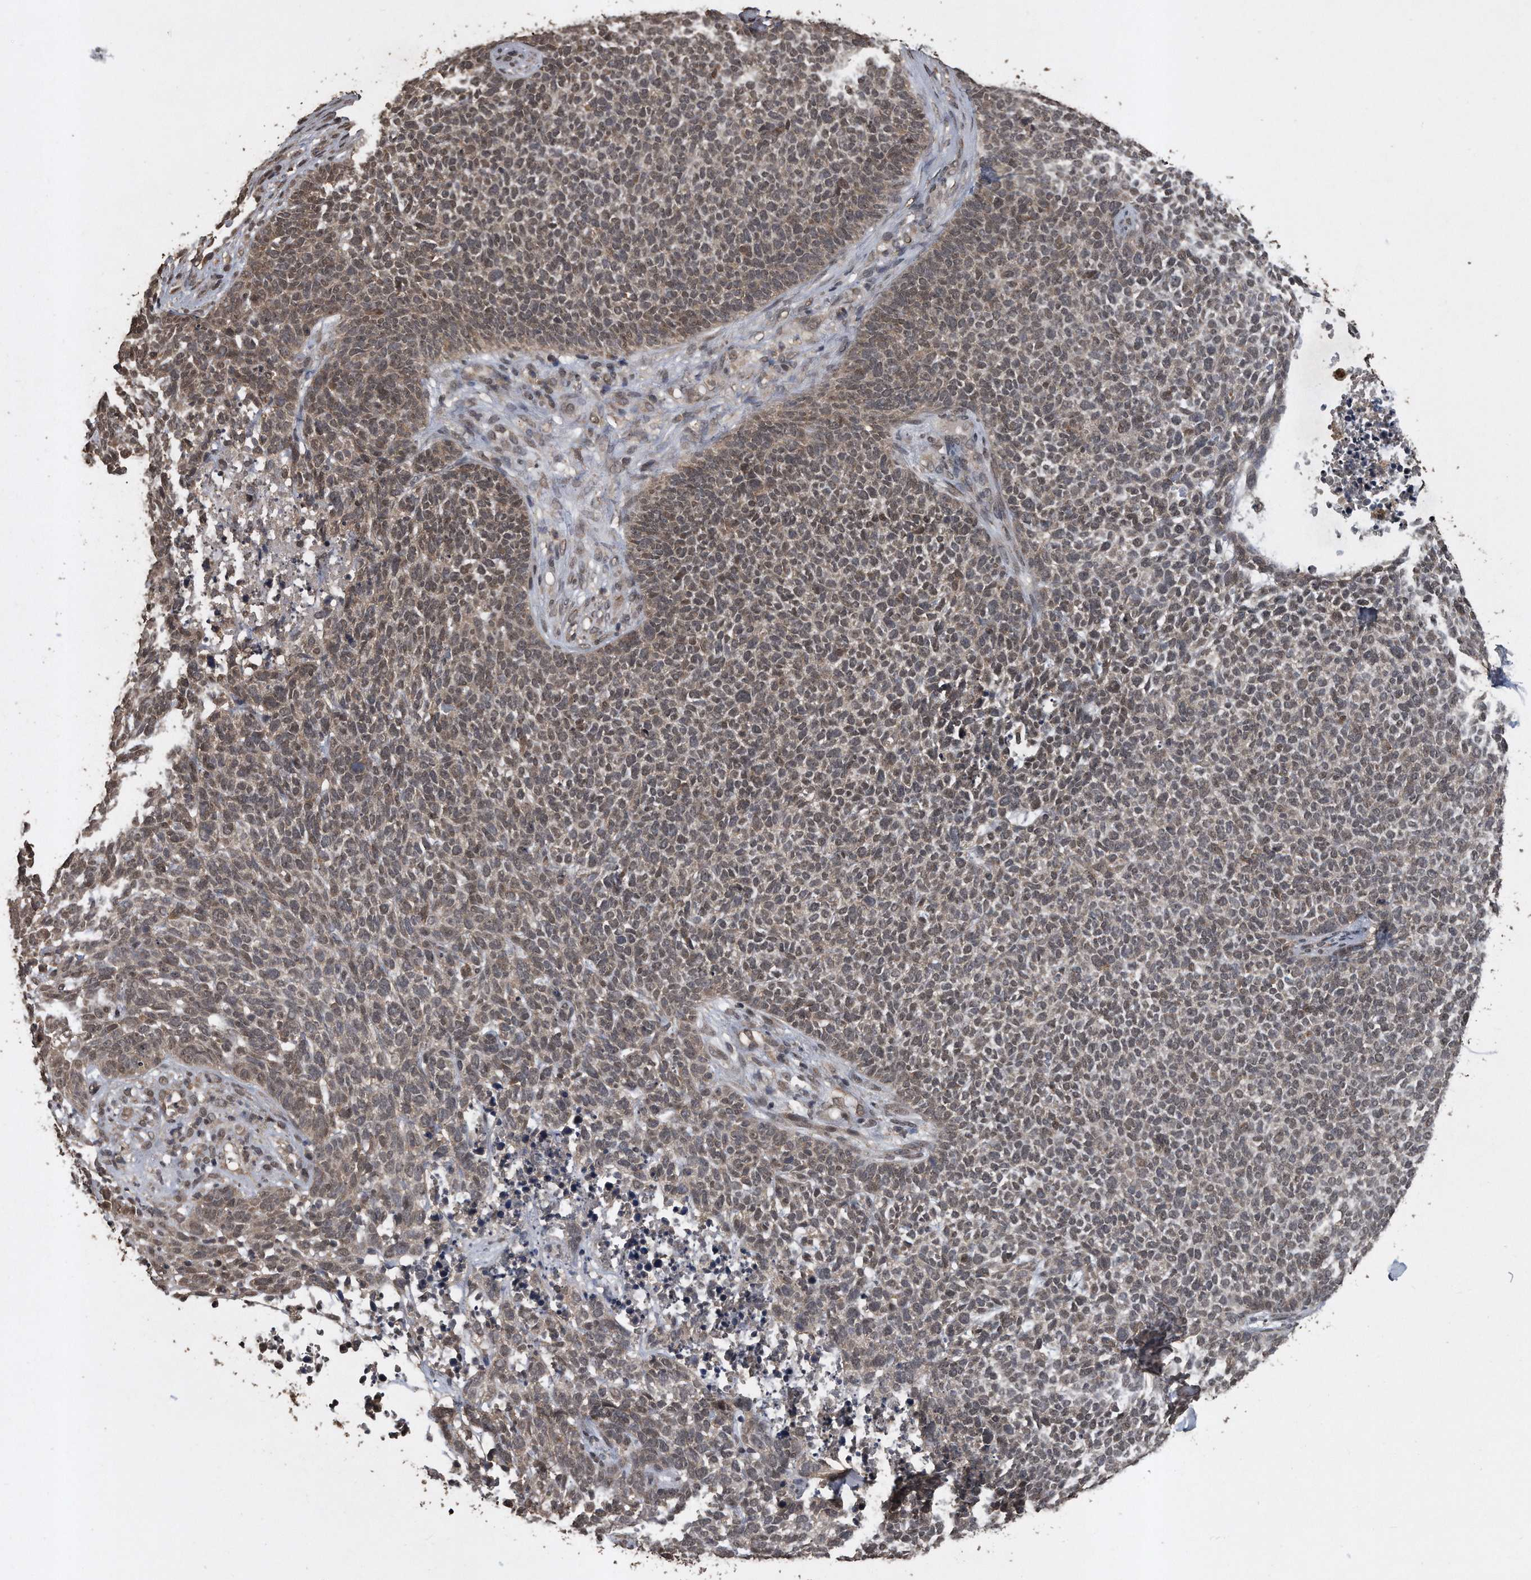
{"staining": {"intensity": "weak", "quantity": "<25%", "location": "nuclear"}, "tissue": "skin cancer", "cell_type": "Tumor cells", "image_type": "cancer", "snomed": [{"axis": "morphology", "description": "Basal cell carcinoma"}, {"axis": "topography", "description": "Skin"}], "caption": "Immunohistochemistry (IHC) histopathology image of neoplastic tissue: human basal cell carcinoma (skin) stained with DAB (3,3'-diaminobenzidine) shows no significant protein expression in tumor cells.", "gene": "CRYZL1", "patient": {"sex": "female", "age": 84}}